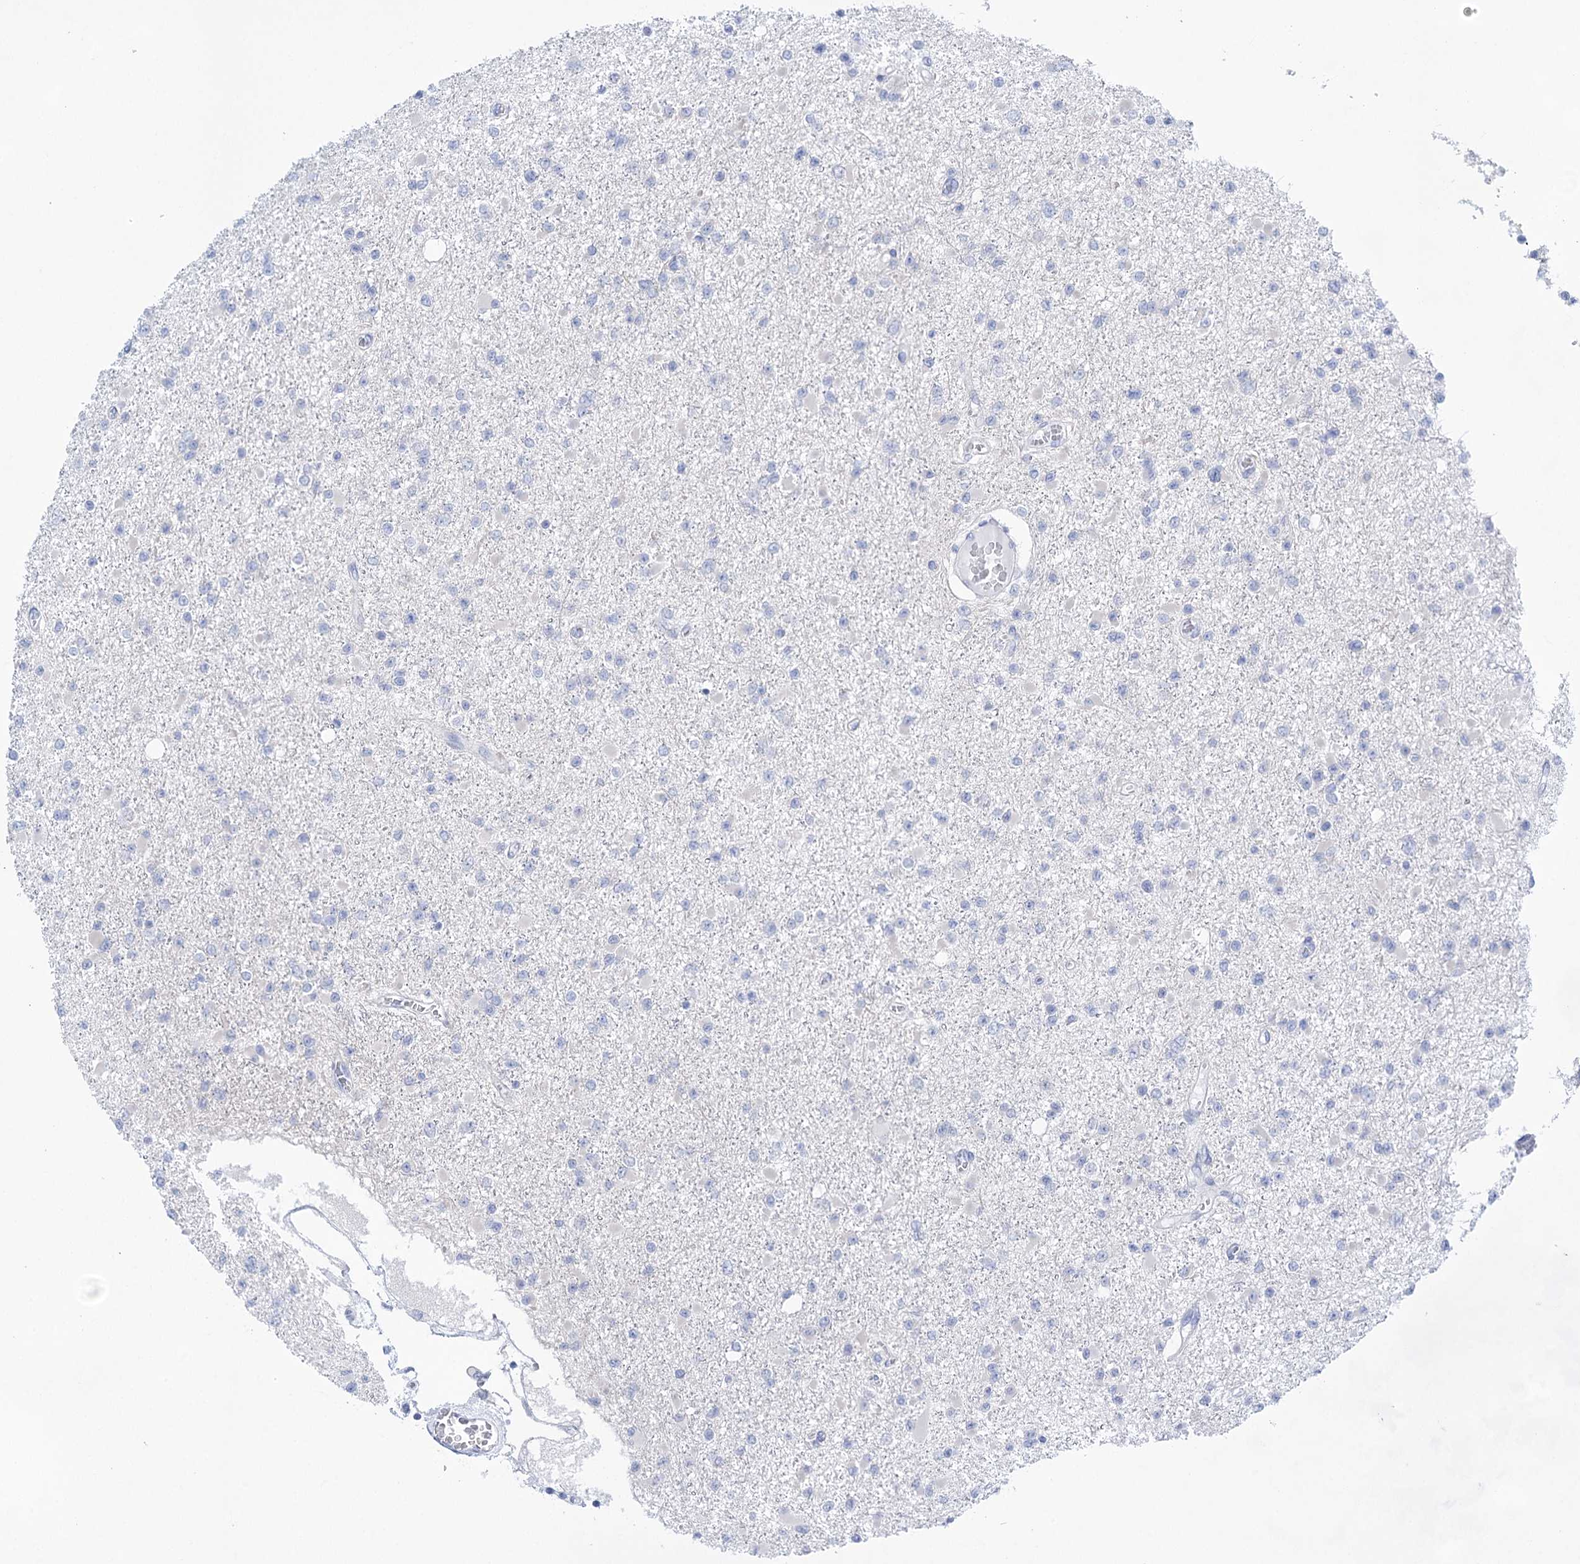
{"staining": {"intensity": "negative", "quantity": "none", "location": "none"}, "tissue": "glioma", "cell_type": "Tumor cells", "image_type": "cancer", "snomed": [{"axis": "morphology", "description": "Glioma, malignant, Low grade"}, {"axis": "topography", "description": "Brain"}], "caption": "Human glioma stained for a protein using immunohistochemistry reveals no positivity in tumor cells.", "gene": "LALBA", "patient": {"sex": "female", "age": 22}}